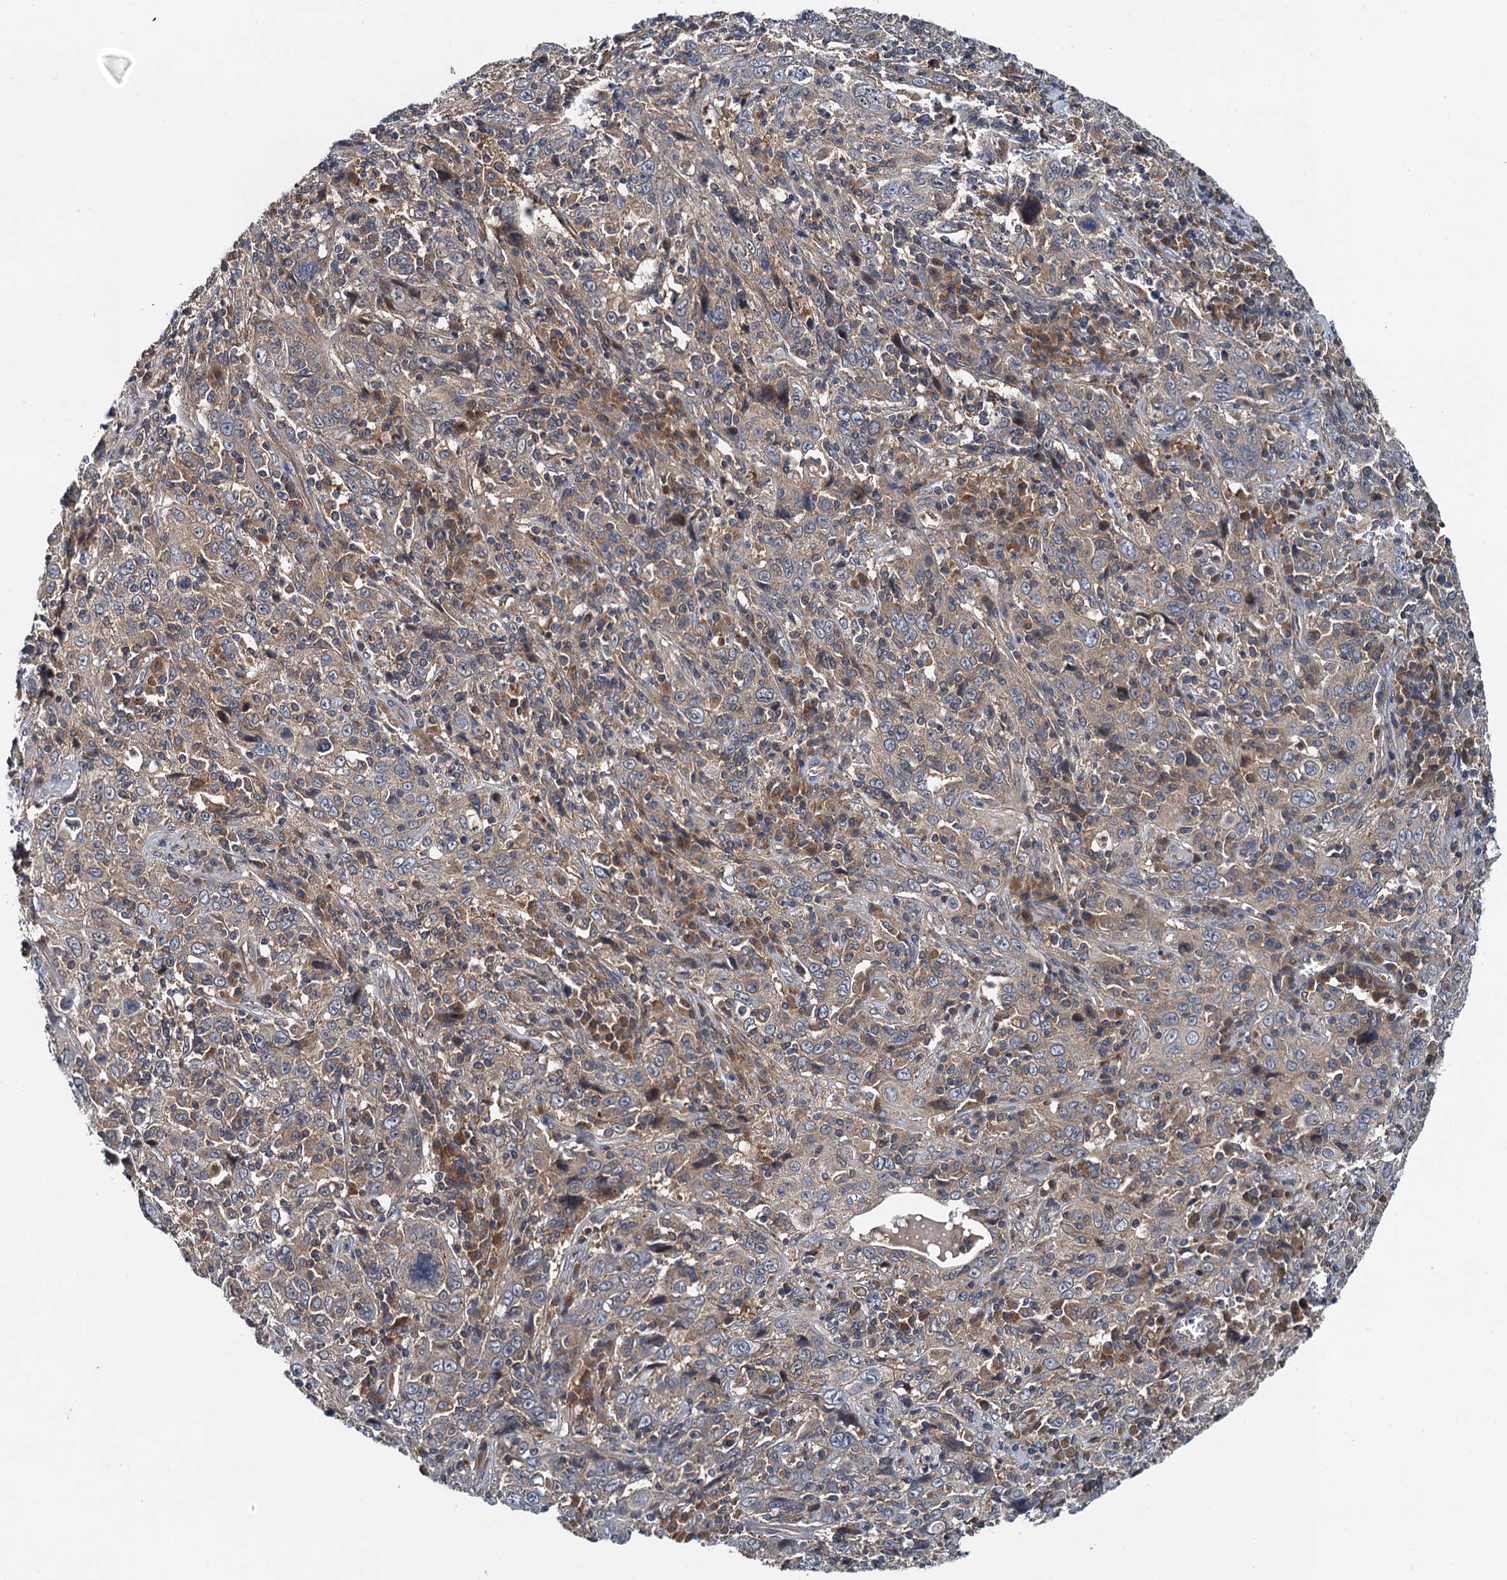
{"staining": {"intensity": "weak", "quantity": "25%-75%", "location": "cytoplasmic/membranous"}, "tissue": "cervical cancer", "cell_type": "Tumor cells", "image_type": "cancer", "snomed": [{"axis": "morphology", "description": "Squamous cell carcinoma, NOS"}, {"axis": "topography", "description": "Cervix"}], "caption": "Immunohistochemical staining of cervical cancer shows weak cytoplasmic/membranous protein staining in approximately 25%-75% of tumor cells.", "gene": "EFL1", "patient": {"sex": "female", "age": 46}}